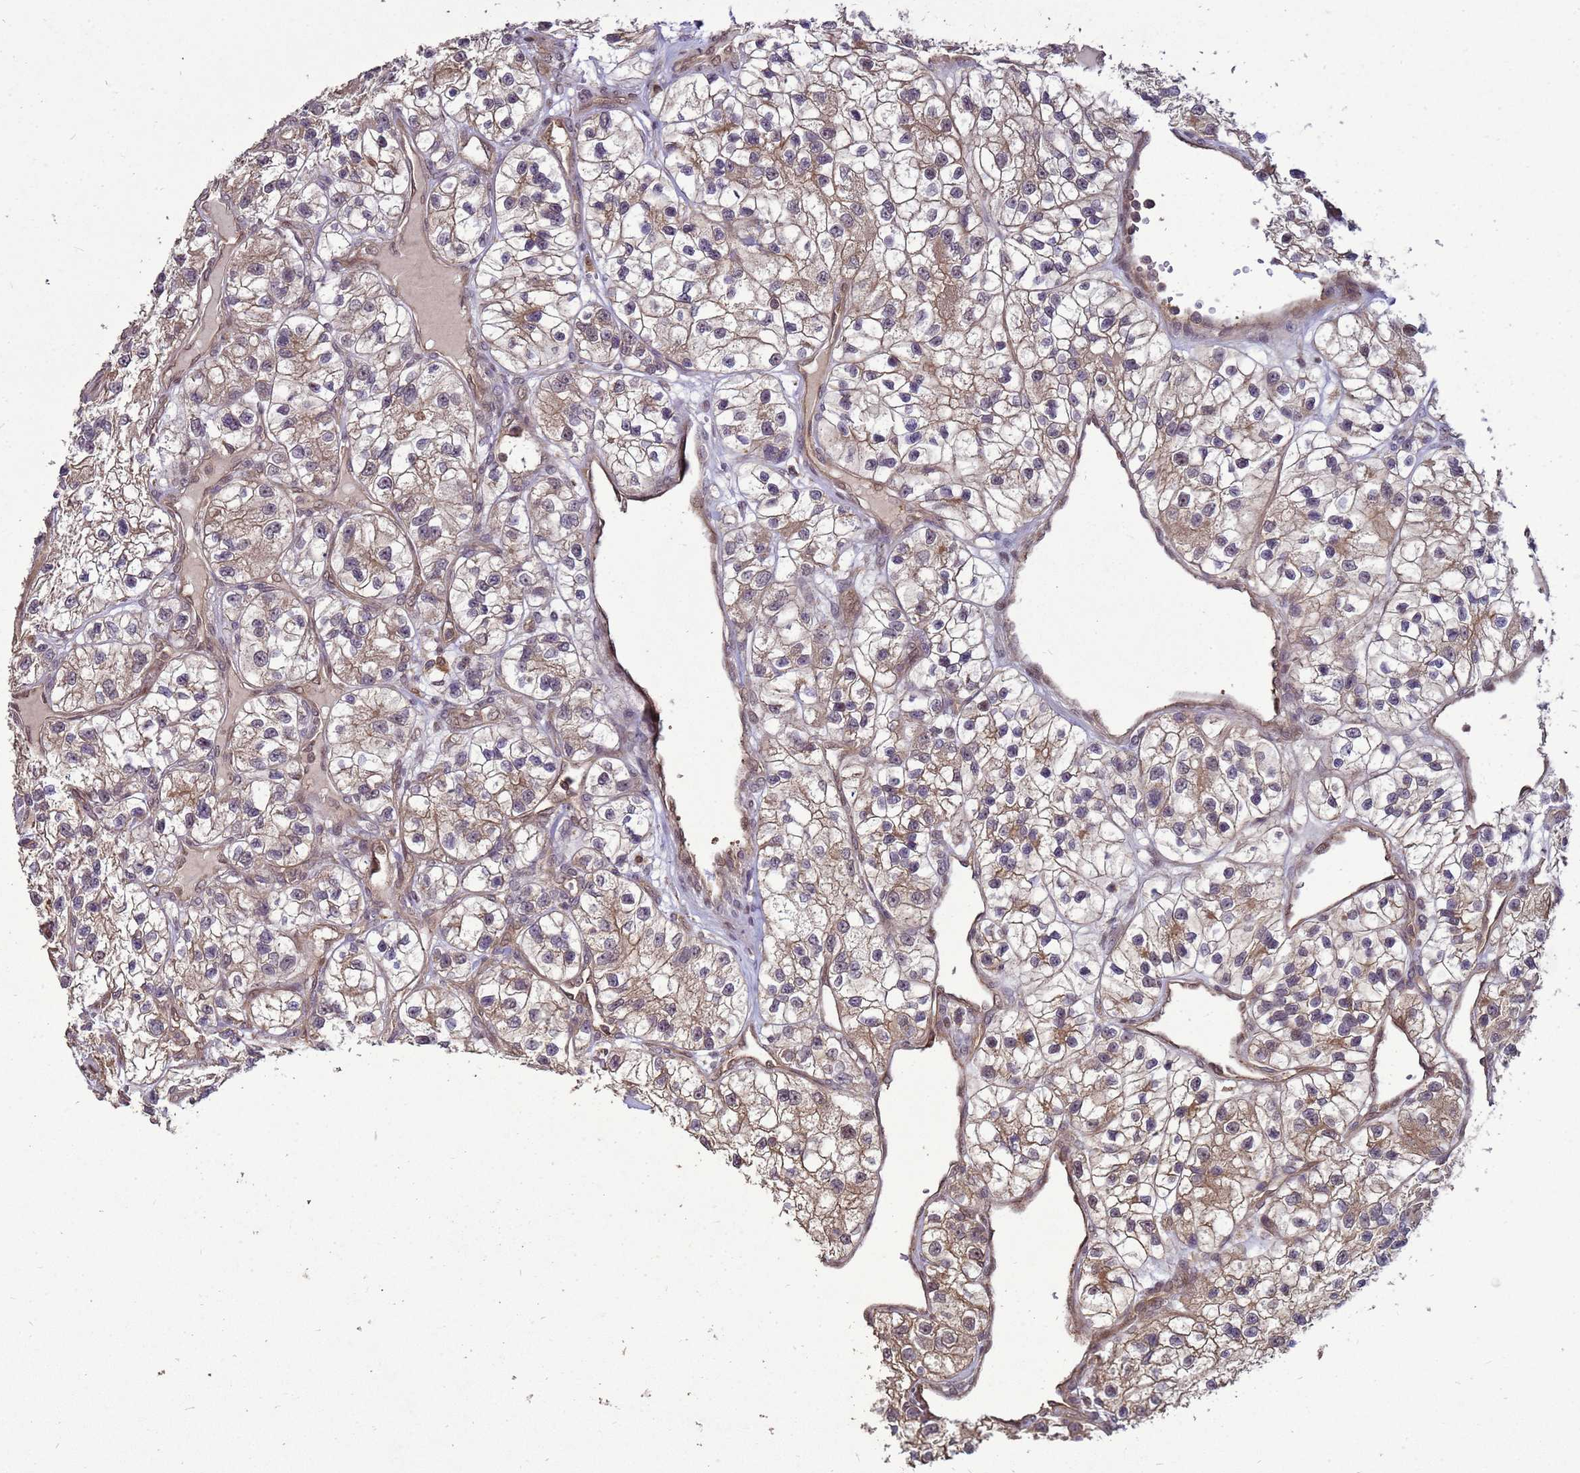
{"staining": {"intensity": "weak", "quantity": "<25%", "location": "cytoplasmic/membranous,nuclear"}, "tissue": "renal cancer", "cell_type": "Tumor cells", "image_type": "cancer", "snomed": [{"axis": "morphology", "description": "Adenocarcinoma, NOS"}, {"axis": "topography", "description": "Kidney"}], "caption": "Tumor cells are negative for protein expression in human renal adenocarcinoma. (IHC, brightfield microscopy, high magnification).", "gene": "CRBN", "patient": {"sex": "female", "age": 57}}